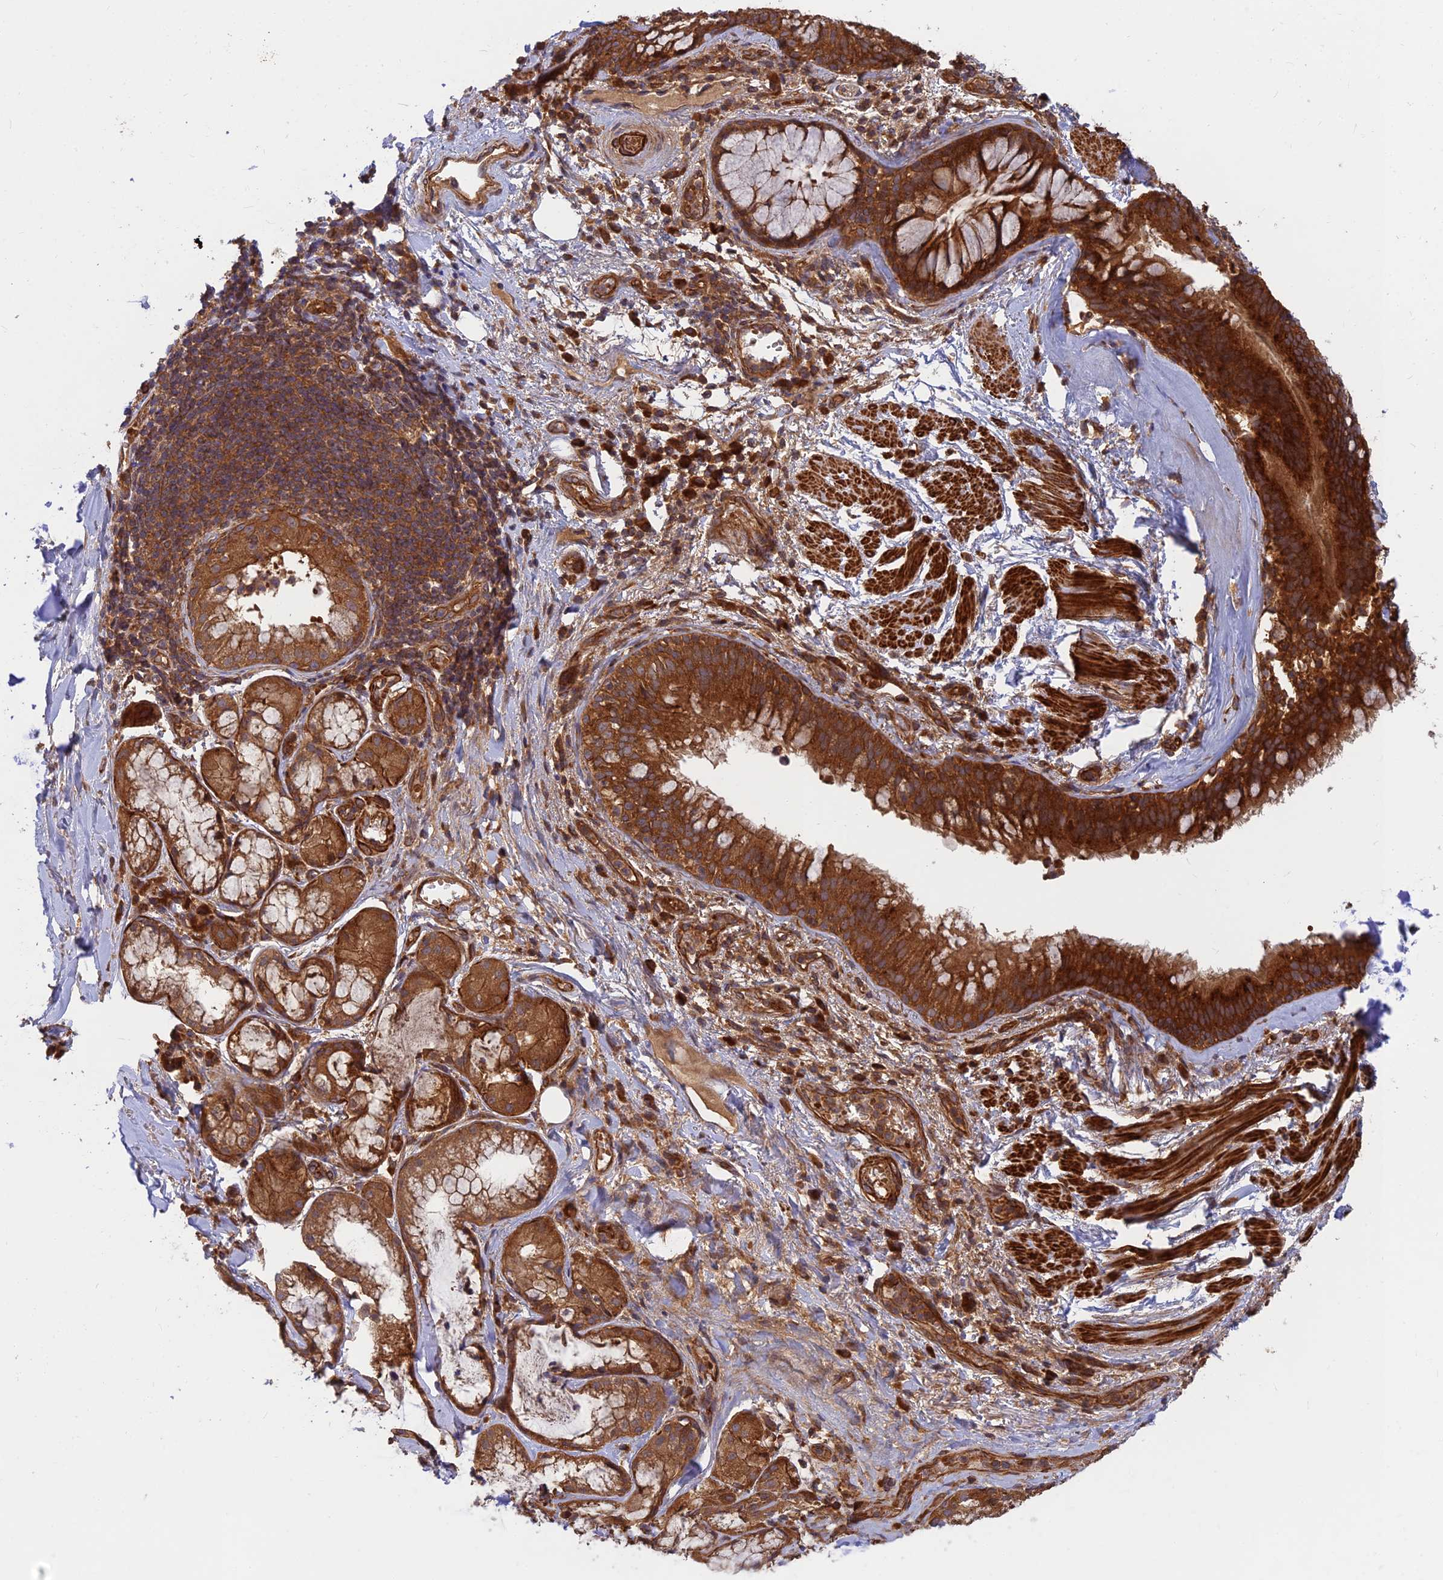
{"staining": {"intensity": "moderate", "quantity": ">75%", "location": "cytoplasmic/membranous"}, "tissue": "soft tissue", "cell_type": "Fibroblasts", "image_type": "normal", "snomed": [{"axis": "morphology", "description": "Normal tissue, NOS"}, {"axis": "topography", "description": "Lymph node"}, {"axis": "topography", "description": "Cartilage tissue"}, {"axis": "topography", "description": "Bronchus"}], "caption": "The micrograph demonstrates staining of normal soft tissue, revealing moderate cytoplasmic/membranous protein staining (brown color) within fibroblasts.", "gene": "RELCH", "patient": {"sex": "male", "age": 63}}